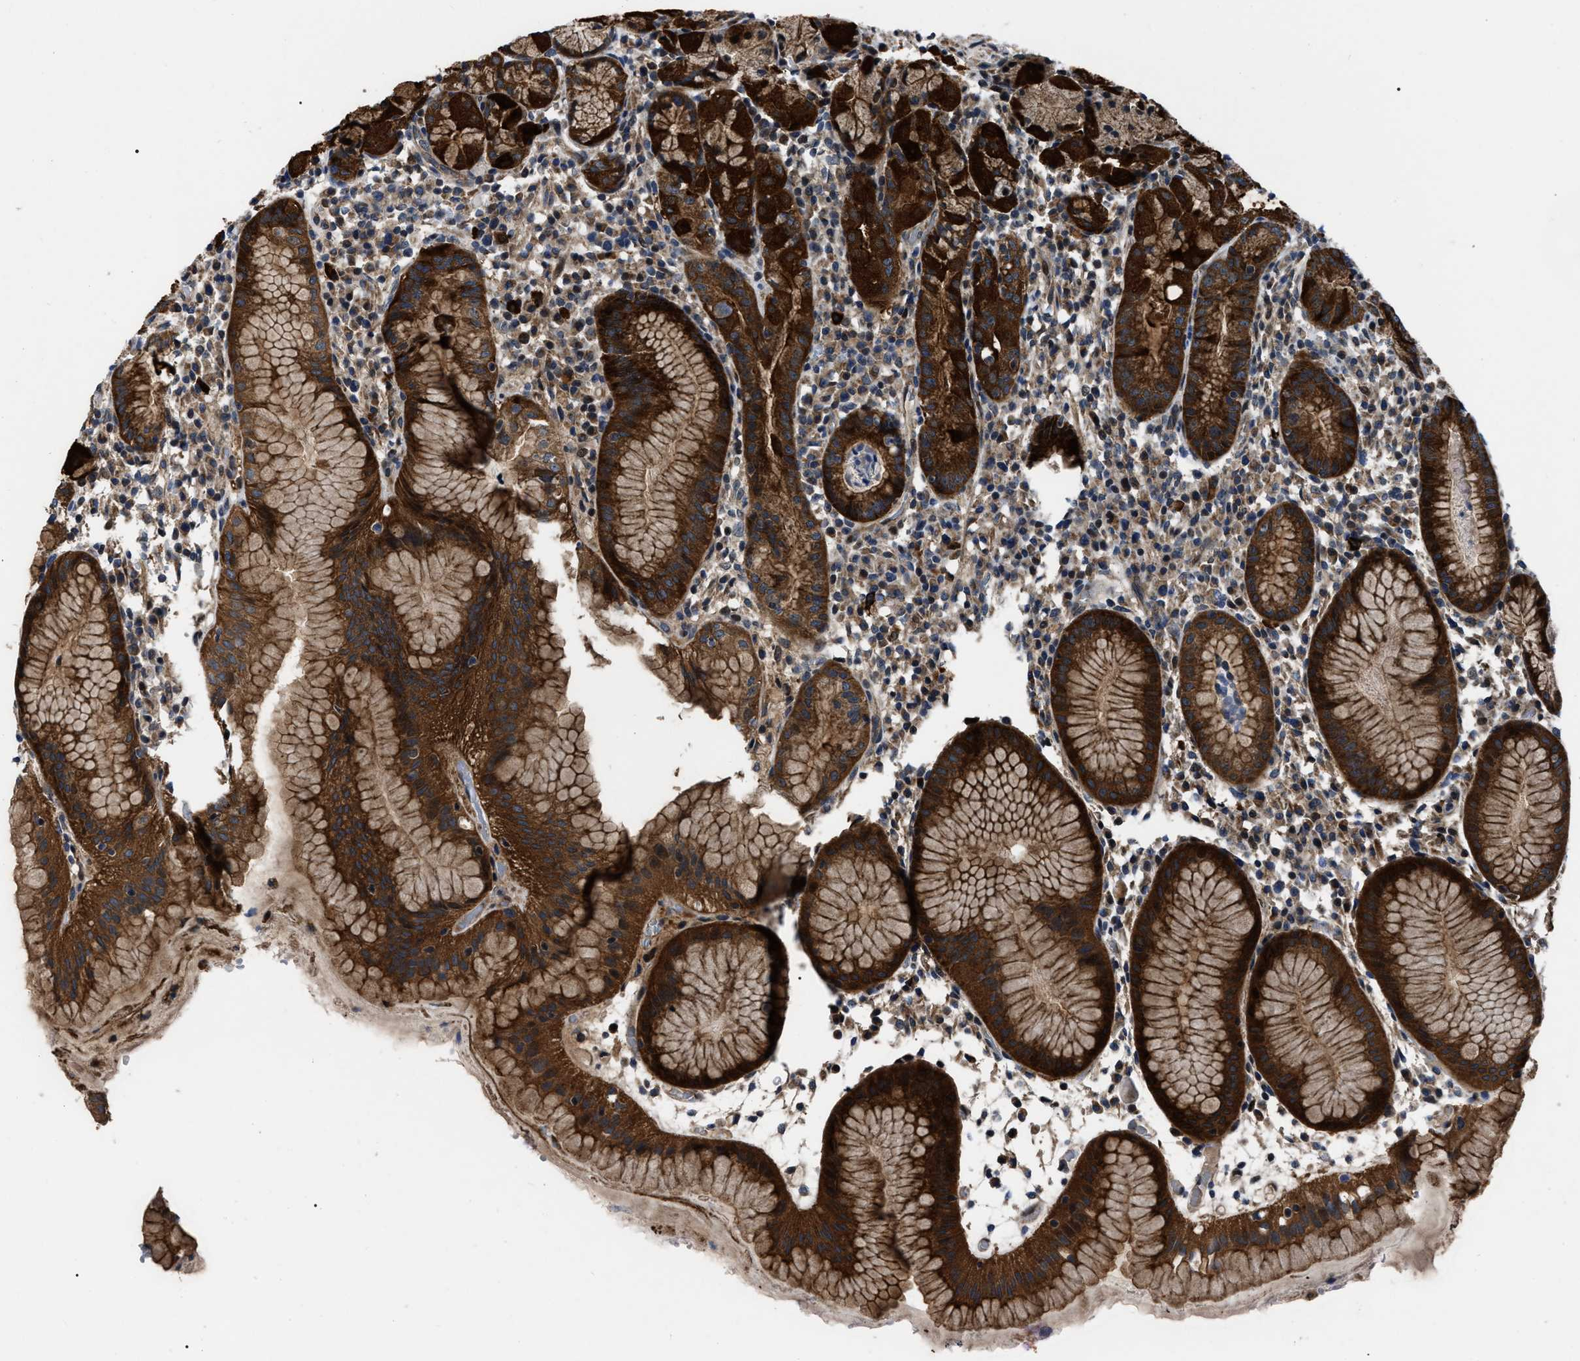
{"staining": {"intensity": "strong", "quantity": ">75%", "location": "cytoplasmic/membranous"}, "tissue": "stomach", "cell_type": "Glandular cells", "image_type": "normal", "snomed": [{"axis": "morphology", "description": "Normal tissue, NOS"}, {"axis": "topography", "description": "Stomach"}, {"axis": "topography", "description": "Stomach, lower"}], "caption": "Brown immunohistochemical staining in normal stomach reveals strong cytoplasmic/membranous staining in approximately >75% of glandular cells.", "gene": "PPWD1", "patient": {"sex": "female", "age": 75}}